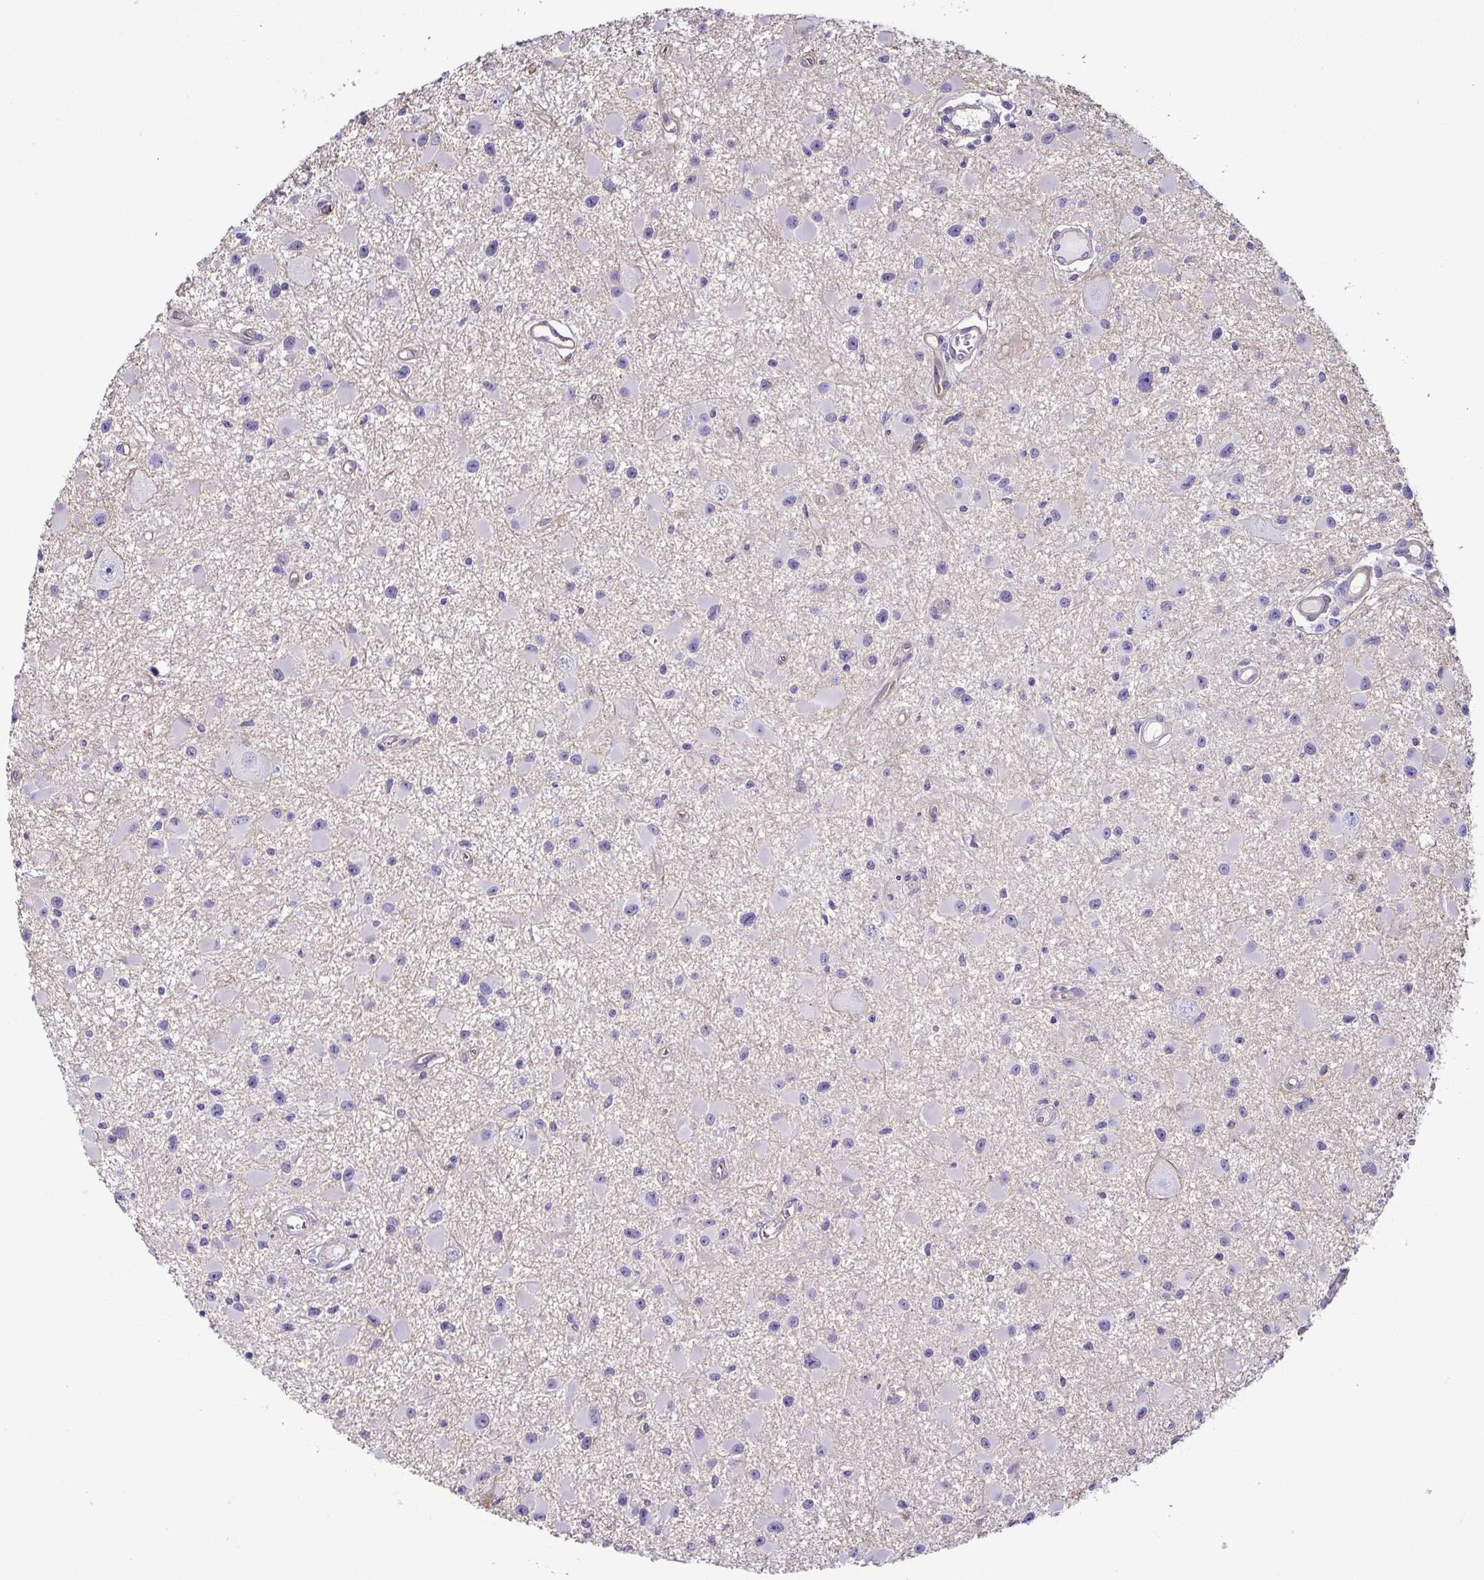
{"staining": {"intensity": "negative", "quantity": "none", "location": "none"}, "tissue": "glioma", "cell_type": "Tumor cells", "image_type": "cancer", "snomed": [{"axis": "morphology", "description": "Glioma, malignant, High grade"}, {"axis": "topography", "description": "Brain"}], "caption": "High magnification brightfield microscopy of malignant high-grade glioma stained with DAB (3,3'-diaminobenzidine) (brown) and counterstained with hematoxylin (blue): tumor cells show no significant staining.", "gene": "CASP14", "patient": {"sex": "male", "age": 54}}